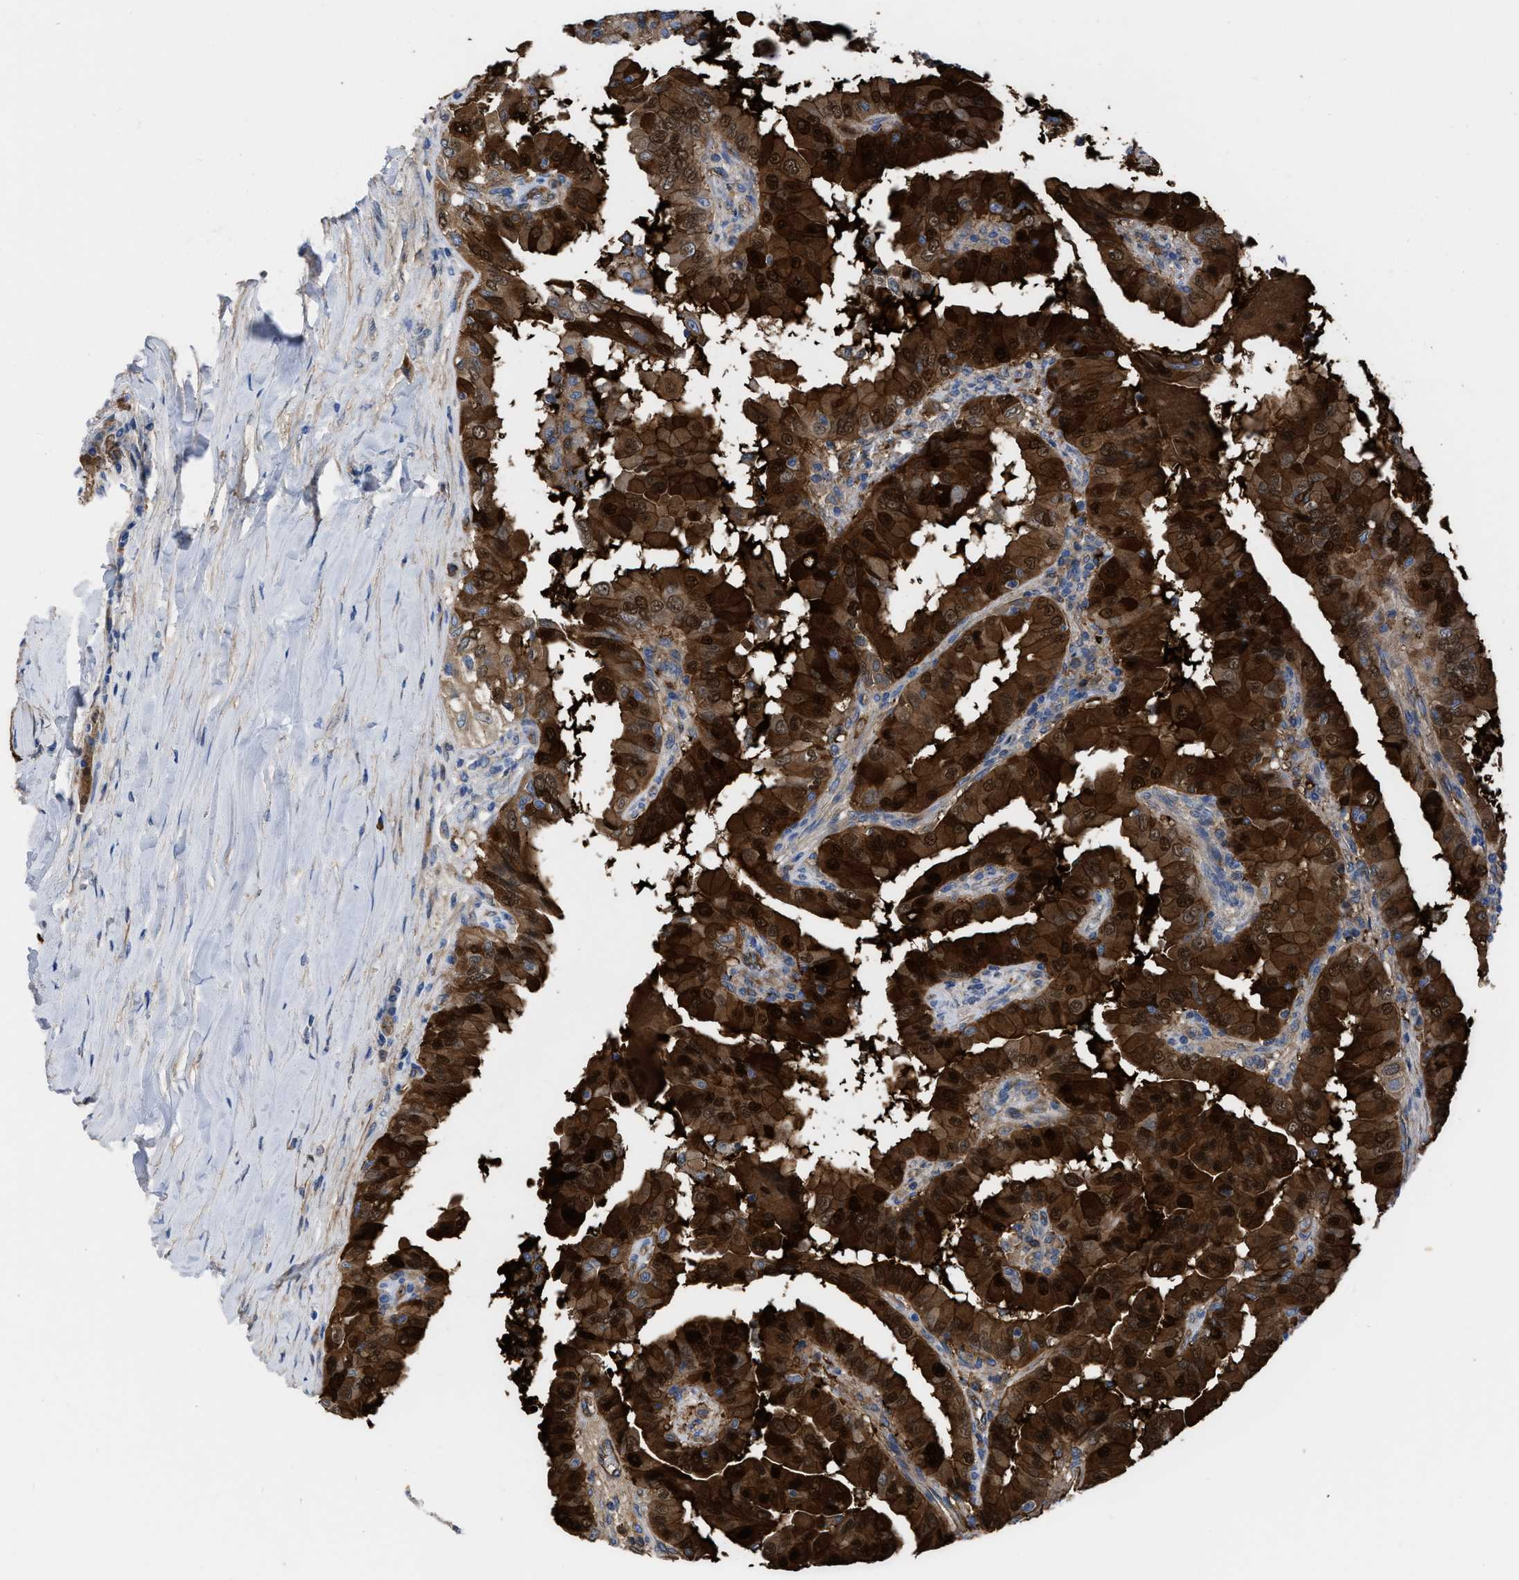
{"staining": {"intensity": "strong", "quantity": ">75%", "location": "cytoplasmic/membranous,nuclear"}, "tissue": "thyroid cancer", "cell_type": "Tumor cells", "image_type": "cancer", "snomed": [{"axis": "morphology", "description": "Papillary adenocarcinoma, NOS"}, {"axis": "topography", "description": "Thyroid gland"}], "caption": "There is high levels of strong cytoplasmic/membranous and nuclear expression in tumor cells of thyroid cancer, as demonstrated by immunohistochemical staining (brown color).", "gene": "TRIOBP", "patient": {"sex": "male", "age": 33}}